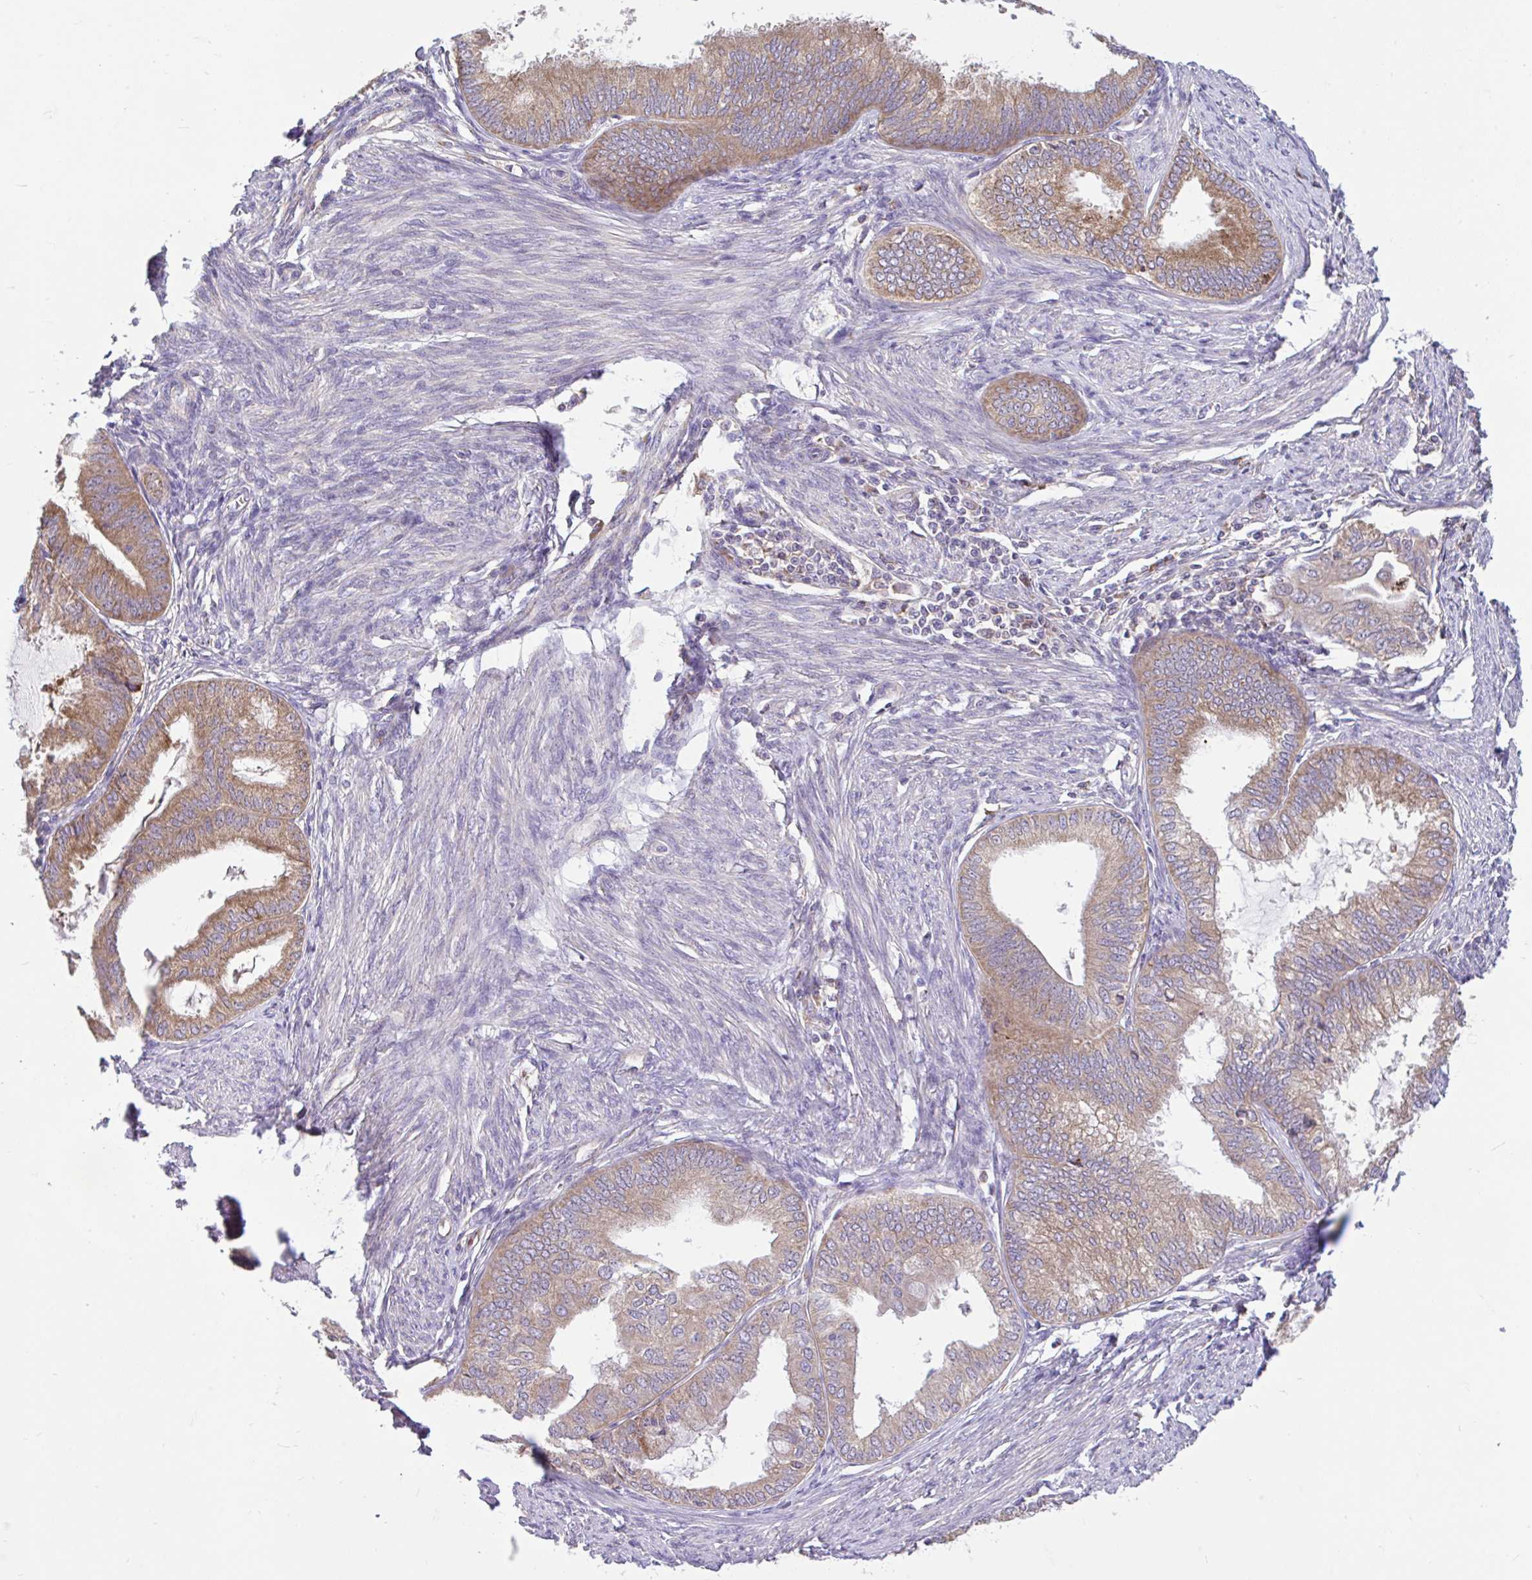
{"staining": {"intensity": "moderate", "quantity": ">75%", "location": "cytoplasmic/membranous"}, "tissue": "endometrial cancer", "cell_type": "Tumor cells", "image_type": "cancer", "snomed": [{"axis": "morphology", "description": "Adenocarcinoma, NOS"}, {"axis": "topography", "description": "Endometrium"}], "caption": "Adenocarcinoma (endometrial) was stained to show a protein in brown. There is medium levels of moderate cytoplasmic/membranous staining in approximately >75% of tumor cells.", "gene": "RALBP1", "patient": {"sex": "female", "age": 86}}